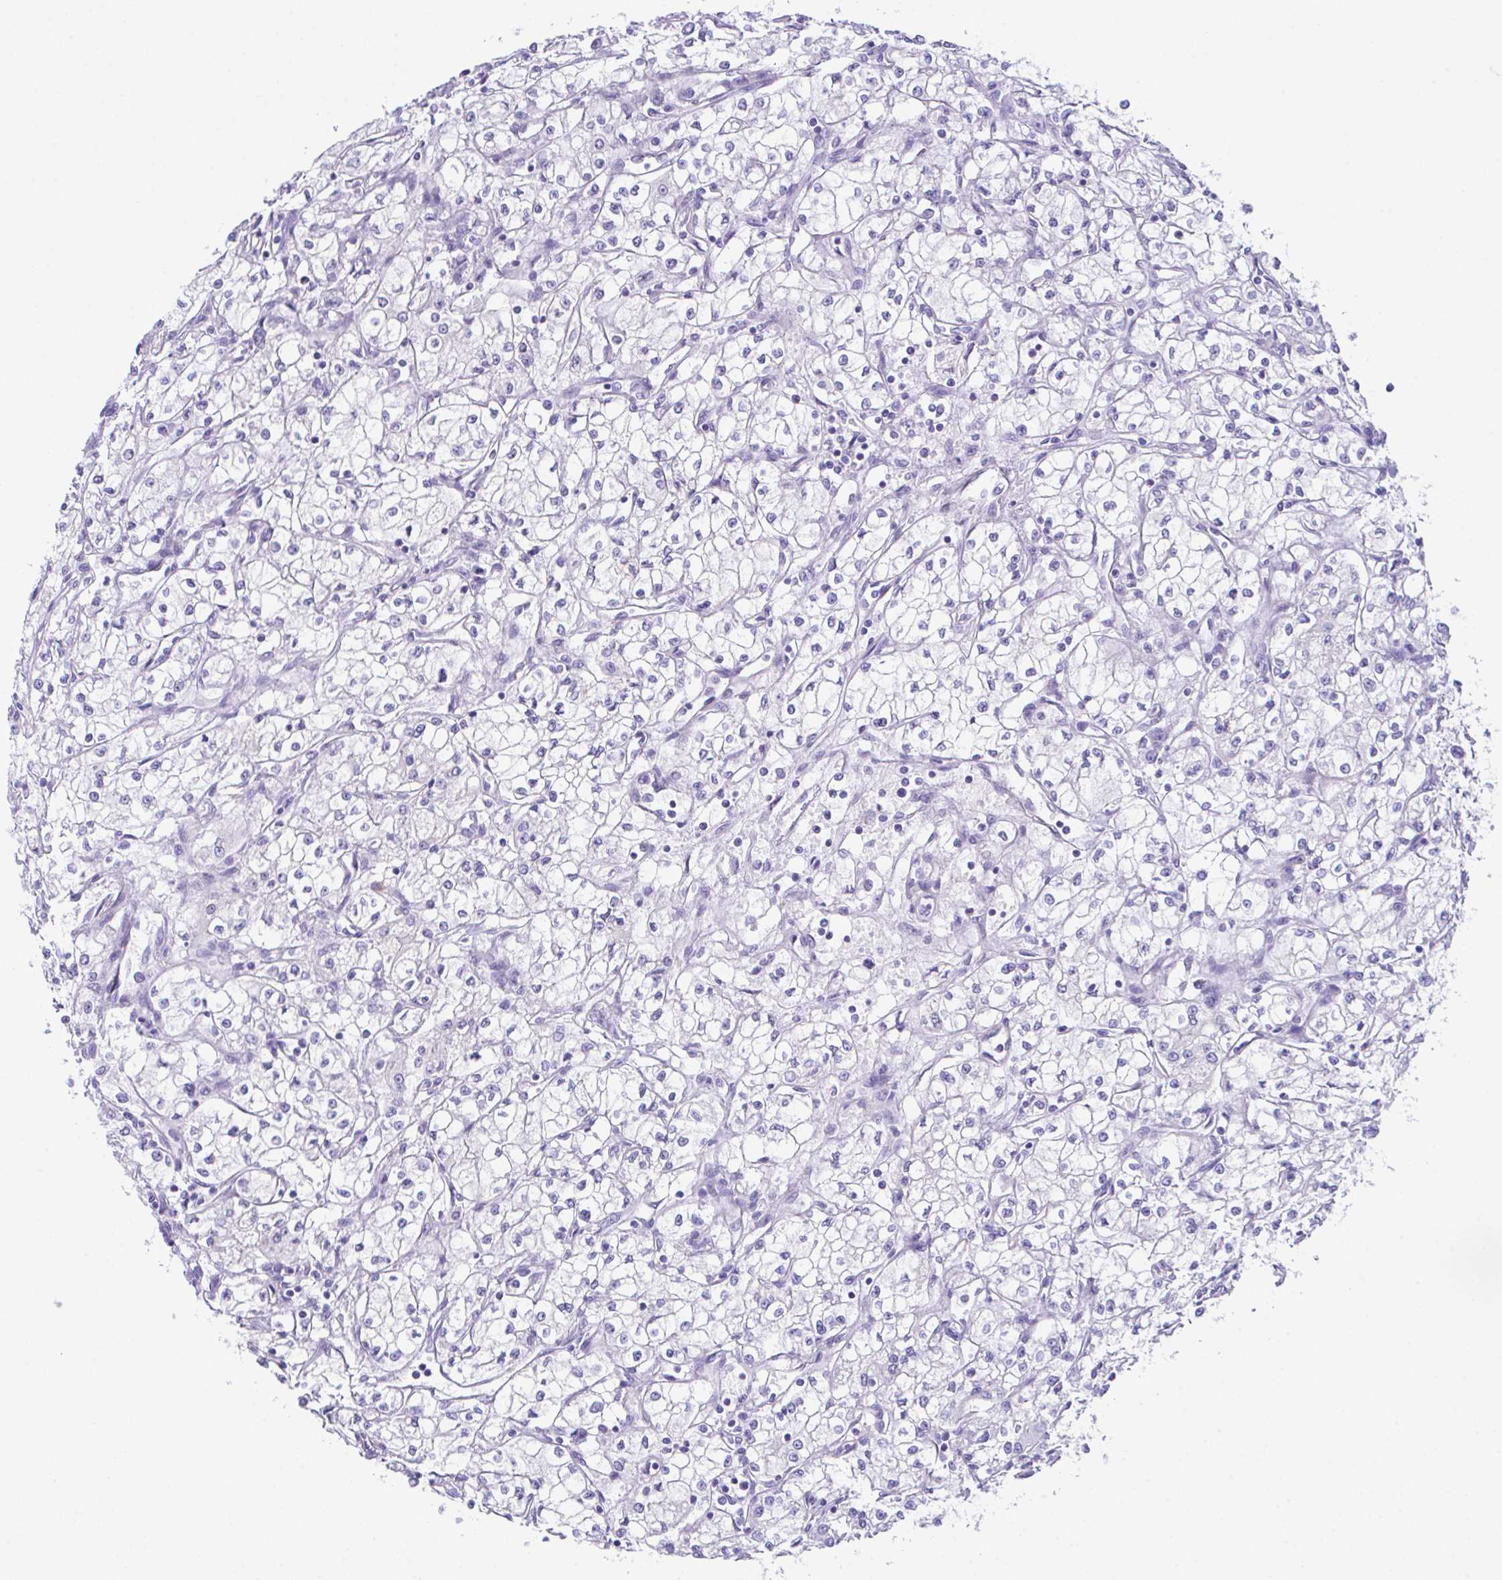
{"staining": {"intensity": "negative", "quantity": "none", "location": "none"}, "tissue": "renal cancer", "cell_type": "Tumor cells", "image_type": "cancer", "snomed": [{"axis": "morphology", "description": "Adenocarcinoma, NOS"}, {"axis": "topography", "description": "Kidney"}], "caption": "DAB (3,3'-diaminobenzidine) immunohistochemical staining of renal adenocarcinoma displays no significant staining in tumor cells. Brightfield microscopy of immunohistochemistry stained with DAB (brown) and hematoxylin (blue), captured at high magnification.", "gene": "HOXB4", "patient": {"sex": "male", "age": 59}}